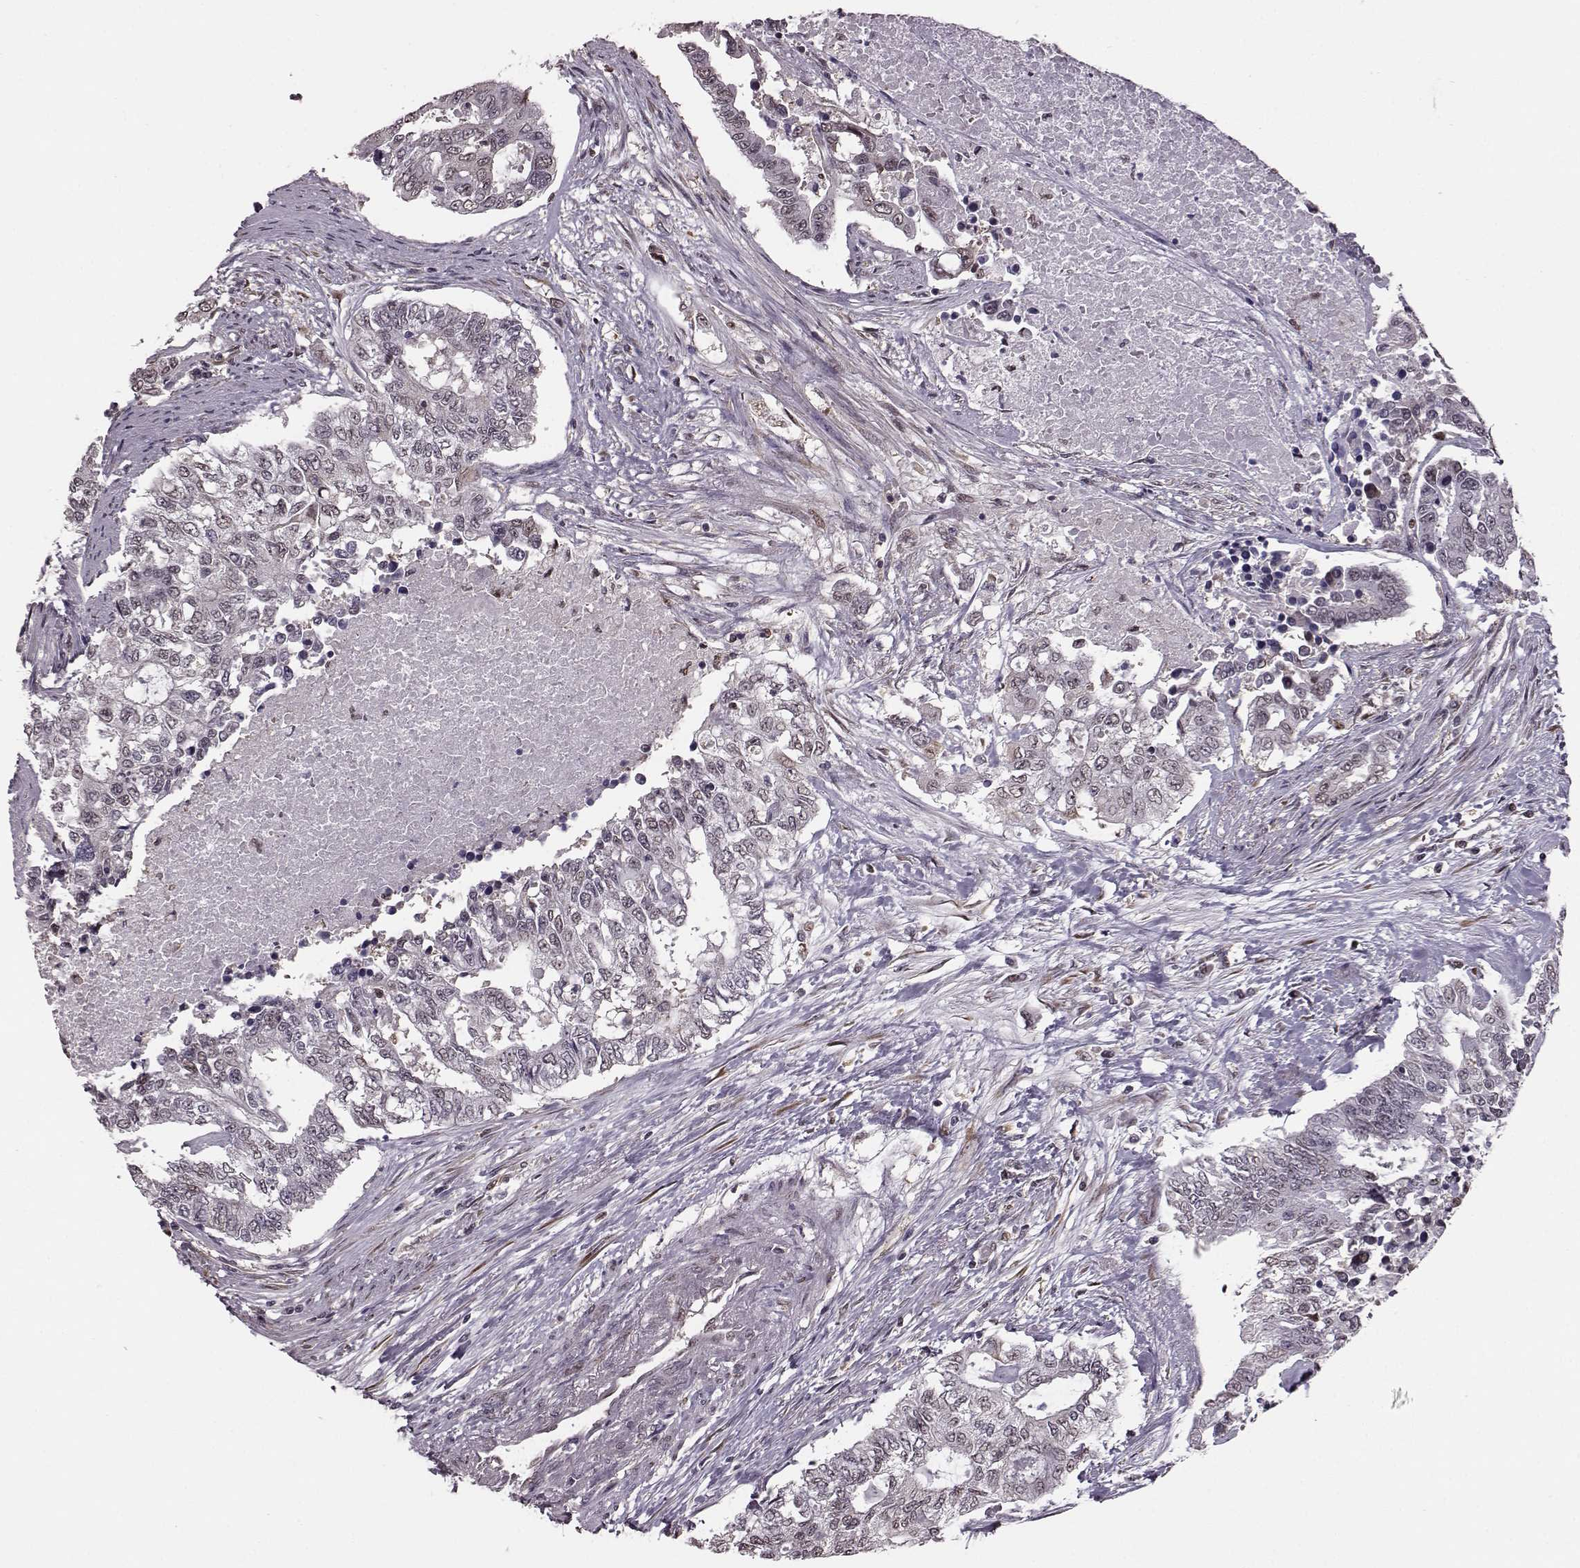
{"staining": {"intensity": "weak", "quantity": "25%-75%", "location": "cytoplasmic/membranous,nuclear"}, "tissue": "endometrial cancer", "cell_type": "Tumor cells", "image_type": "cancer", "snomed": [{"axis": "morphology", "description": "Adenocarcinoma, NOS"}, {"axis": "topography", "description": "Uterus"}], "caption": "A histopathology image showing weak cytoplasmic/membranous and nuclear expression in about 25%-75% of tumor cells in endometrial cancer, as visualized by brown immunohistochemical staining.", "gene": "KLF6", "patient": {"sex": "female", "age": 59}}